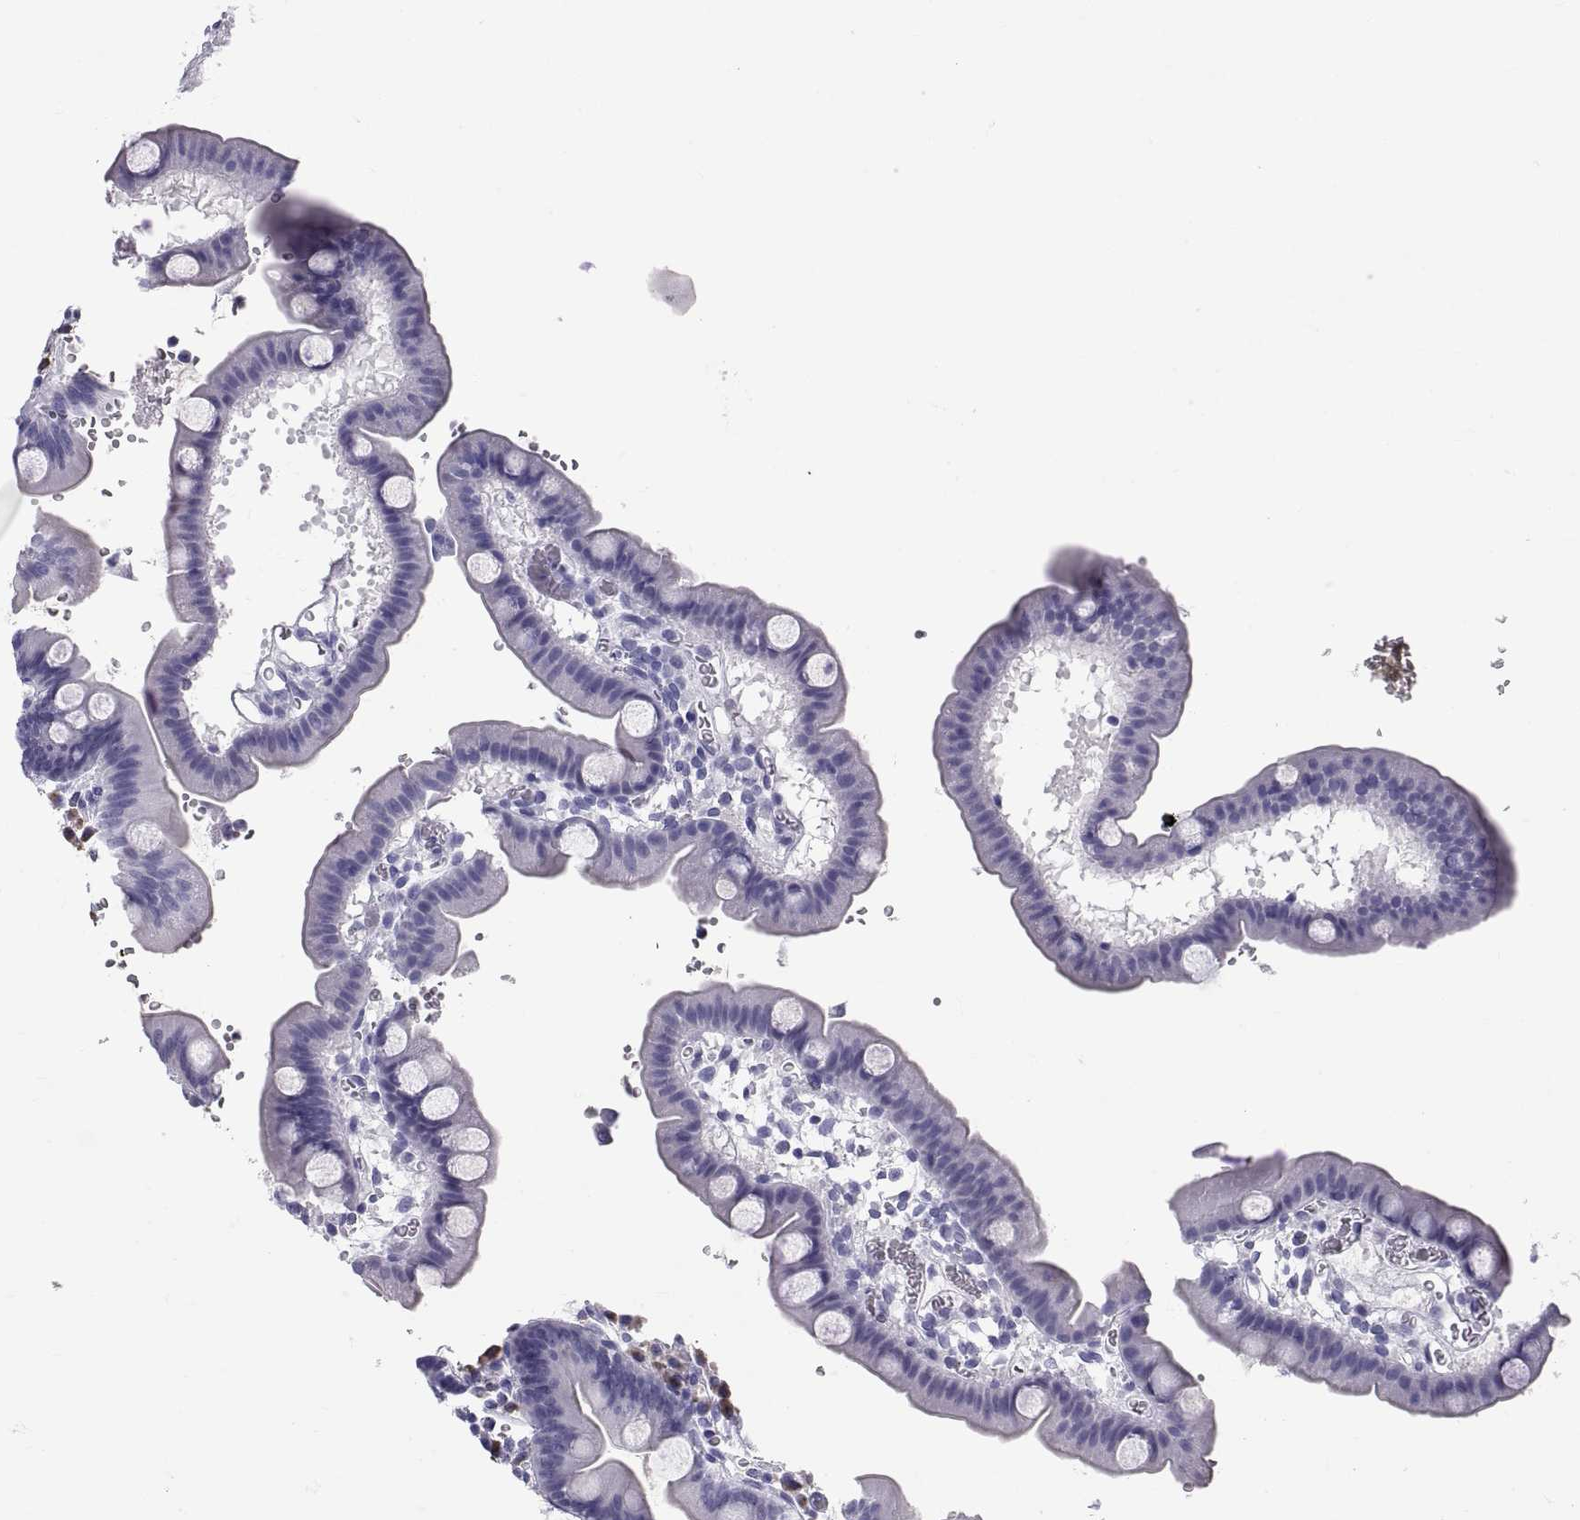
{"staining": {"intensity": "negative", "quantity": "none", "location": "none"}, "tissue": "duodenum", "cell_type": "Glandular cells", "image_type": "normal", "snomed": [{"axis": "morphology", "description": "Normal tissue, NOS"}, {"axis": "topography", "description": "Duodenum"}], "caption": "IHC image of normal human duodenum stained for a protein (brown), which reveals no expression in glandular cells.", "gene": "CT47A10", "patient": {"sex": "male", "age": 59}}